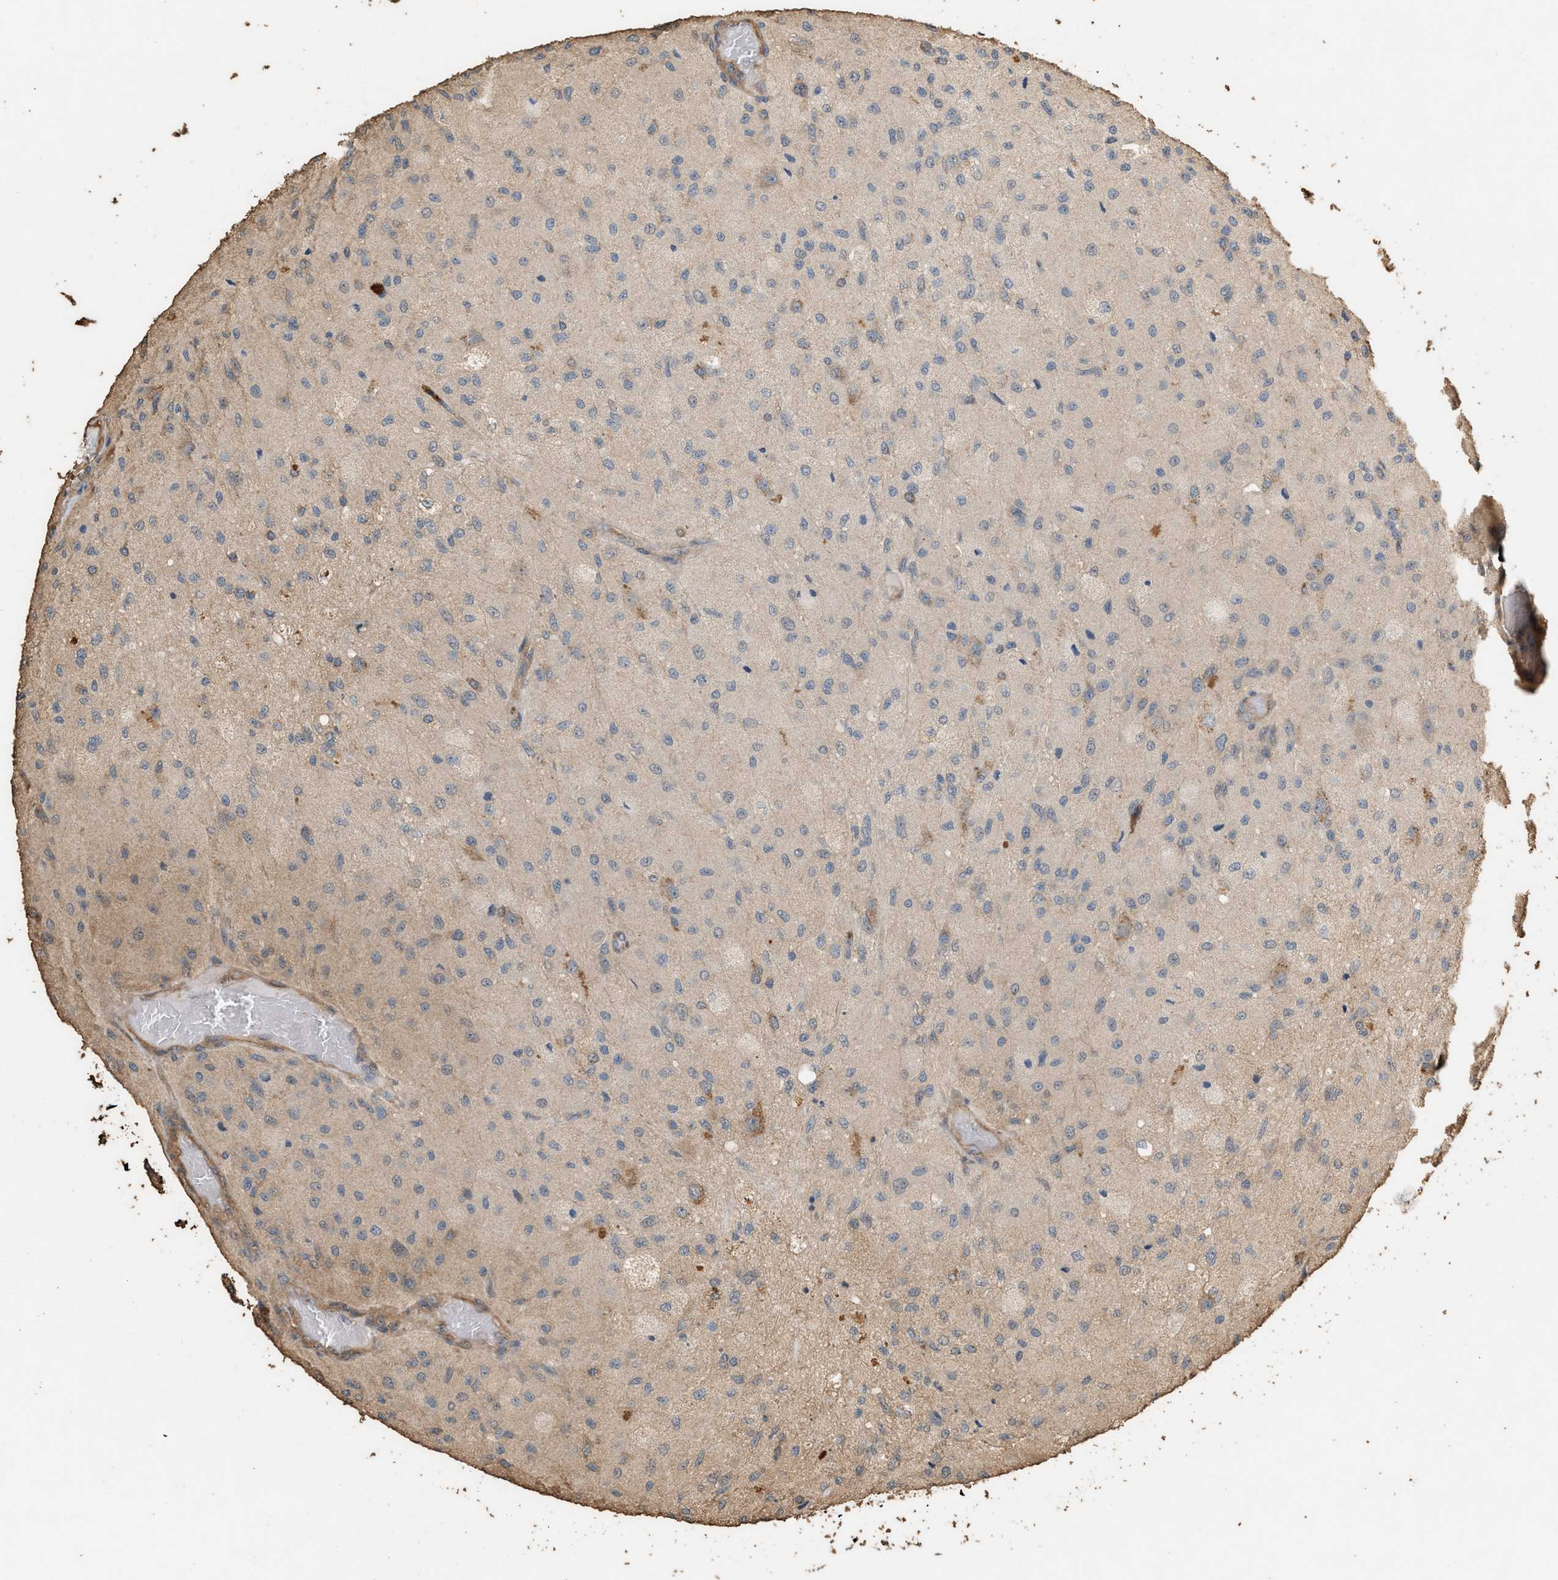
{"staining": {"intensity": "weak", "quantity": "<25%", "location": "cytoplasmic/membranous"}, "tissue": "glioma", "cell_type": "Tumor cells", "image_type": "cancer", "snomed": [{"axis": "morphology", "description": "Normal tissue, NOS"}, {"axis": "morphology", "description": "Glioma, malignant, High grade"}, {"axis": "topography", "description": "Cerebral cortex"}], "caption": "Photomicrograph shows no protein expression in tumor cells of glioma tissue.", "gene": "DCAF7", "patient": {"sex": "male", "age": 77}}